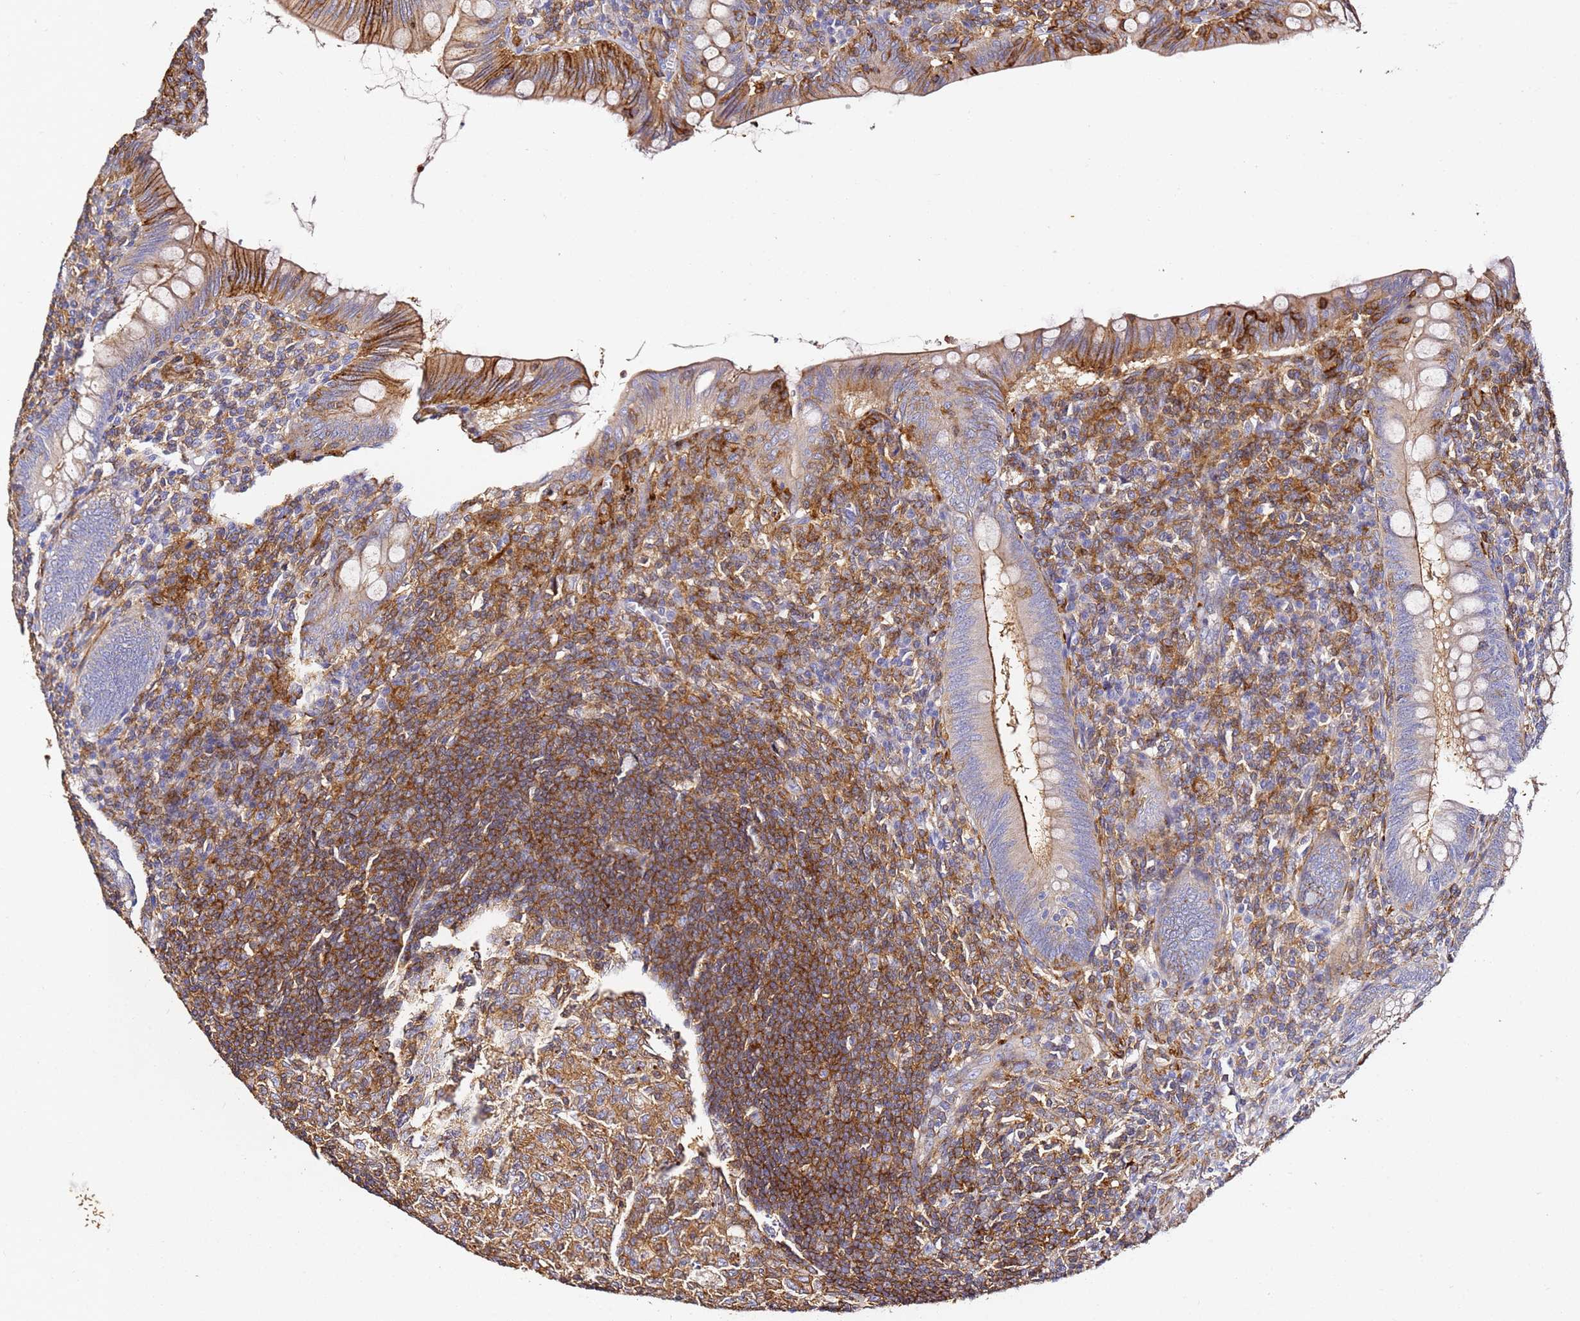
{"staining": {"intensity": "moderate", "quantity": "25%-75%", "location": "cytoplasmic/membranous"}, "tissue": "appendix", "cell_type": "Glandular cells", "image_type": "normal", "snomed": [{"axis": "morphology", "description": "Normal tissue, NOS"}, {"axis": "topography", "description": "Appendix"}], "caption": "A histopathology image of human appendix stained for a protein reveals moderate cytoplasmic/membranous brown staining in glandular cells. The staining is performed using DAB brown chromogen to label protein expression. The nuclei are counter-stained blue using hematoxylin.", "gene": "ZNF671", "patient": {"sex": "male", "age": 14}}